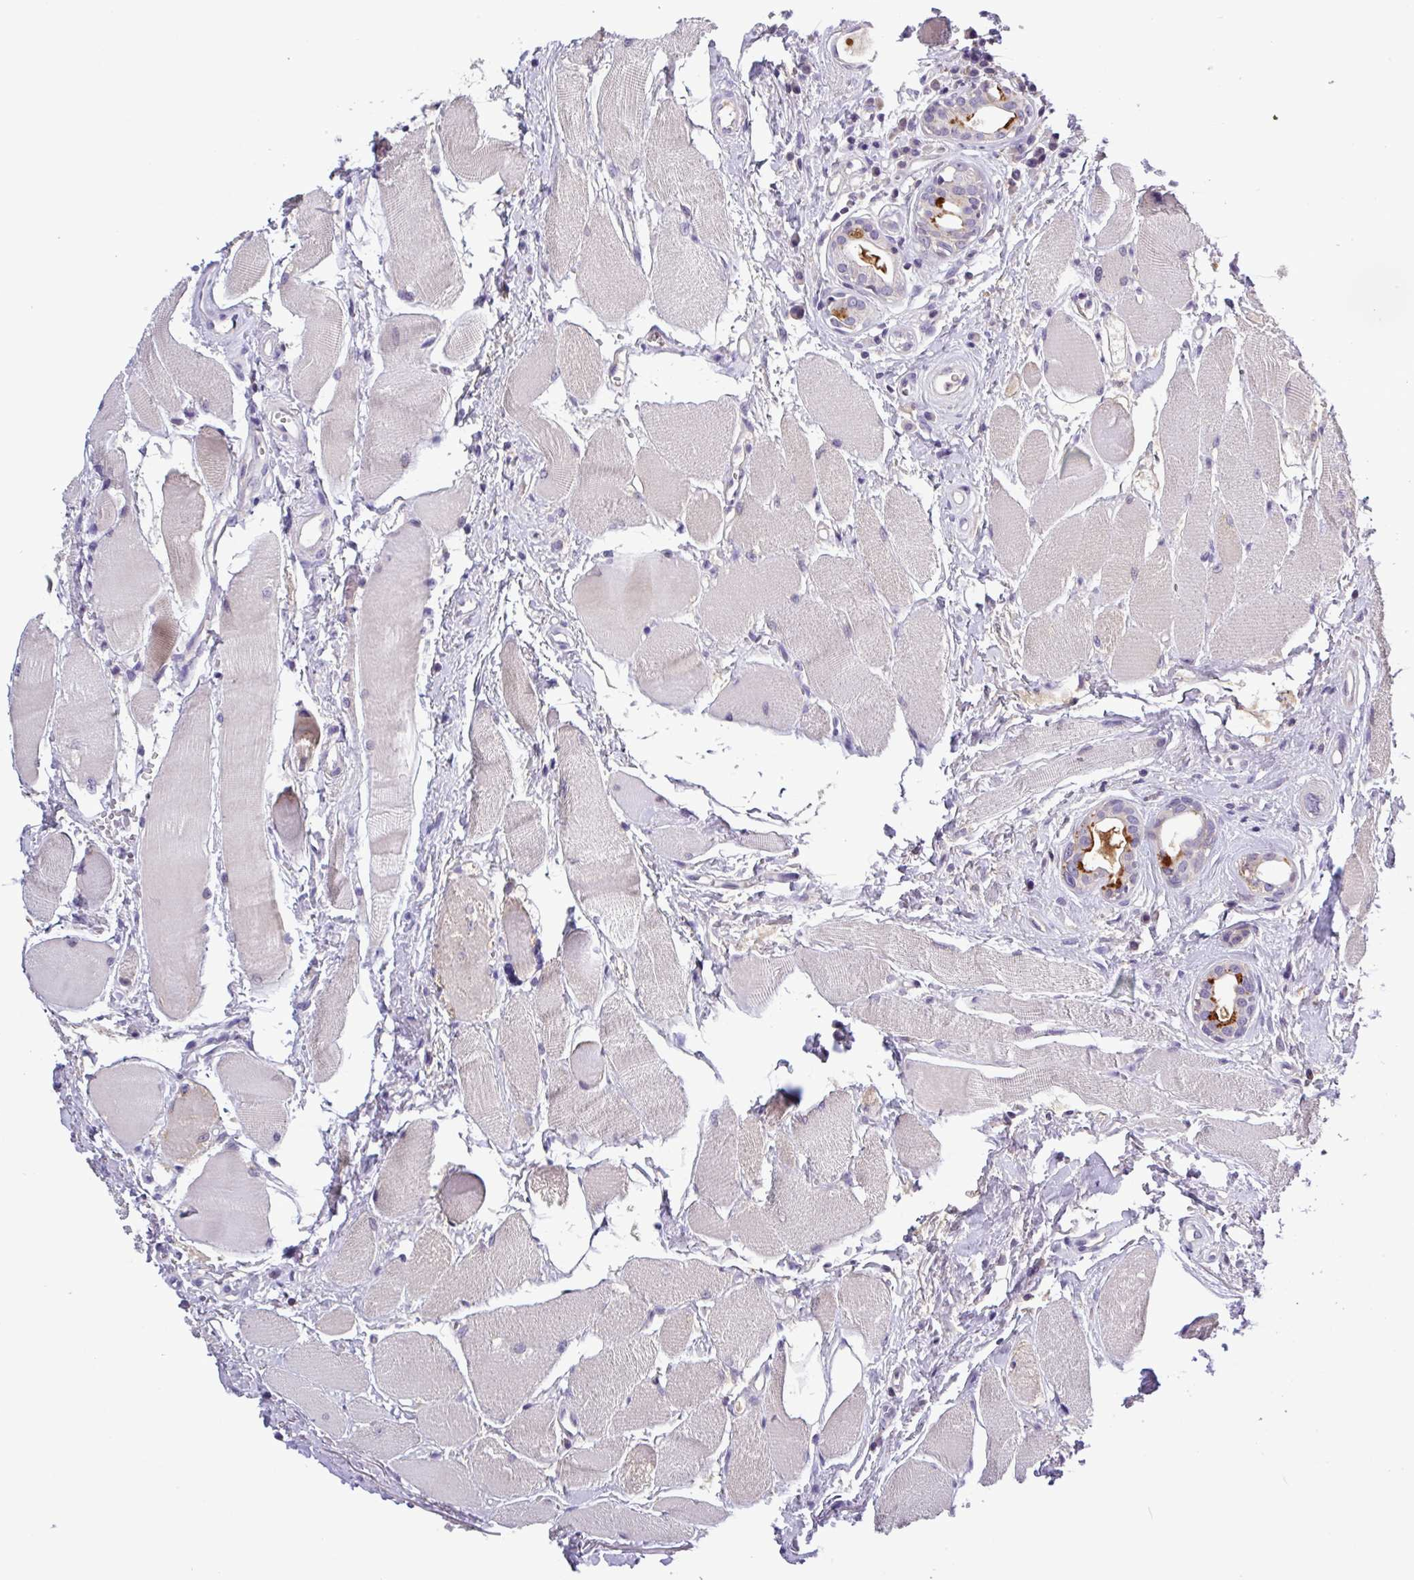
{"staining": {"intensity": "negative", "quantity": "none", "location": "none"}, "tissue": "head and neck cancer", "cell_type": "Tumor cells", "image_type": "cancer", "snomed": [{"axis": "morphology", "description": "Squamous cell carcinoma, NOS"}, {"axis": "topography", "description": "Head-Neck"}], "caption": "Immunohistochemistry (IHC) photomicrograph of neoplastic tissue: human head and neck cancer stained with DAB (3,3'-diaminobenzidine) demonstrates no significant protein expression in tumor cells. (Stains: DAB (3,3'-diaminobenzidine) IHC with hematoxylin counter stain, Microscopy: brightfield microscopy at high magnification).", "gene": "SFTPB", "patient": {"sex": "female", "age": 73}}